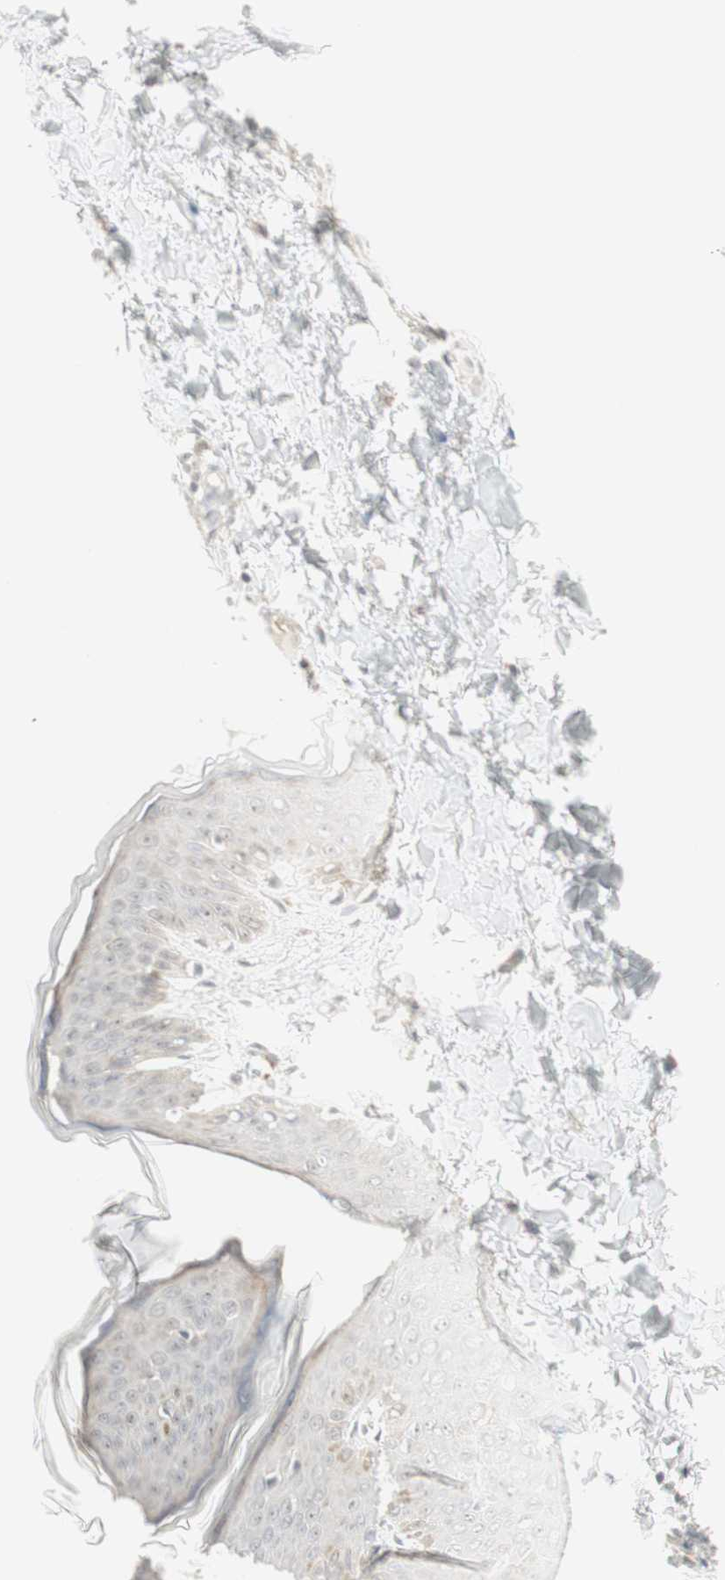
{"staining": {"intensity": "moderate", "quantity": ">75%", "location": "cytoplasmic/membranous"}, "tissue": "skin", "cell_type": "Fibroblasts", "image_type": "normal", "snomed": [{"axis": "morphology", "description": "Normal tissue, NOS"}, {"axis": "topography", "description": "Skin"}], "caption": "Immunohistochemical staining of benign skin exhibits moderate cytoplasmic/membranous protein expression in approximately >75% of fibroblasts. (DAB (3,3'-diaminobenzidine) IHC, brown staining for protein, blue staining for nuclei).", "gene": "PLCD4", "patient": {"sex": "female", "age": 17}}